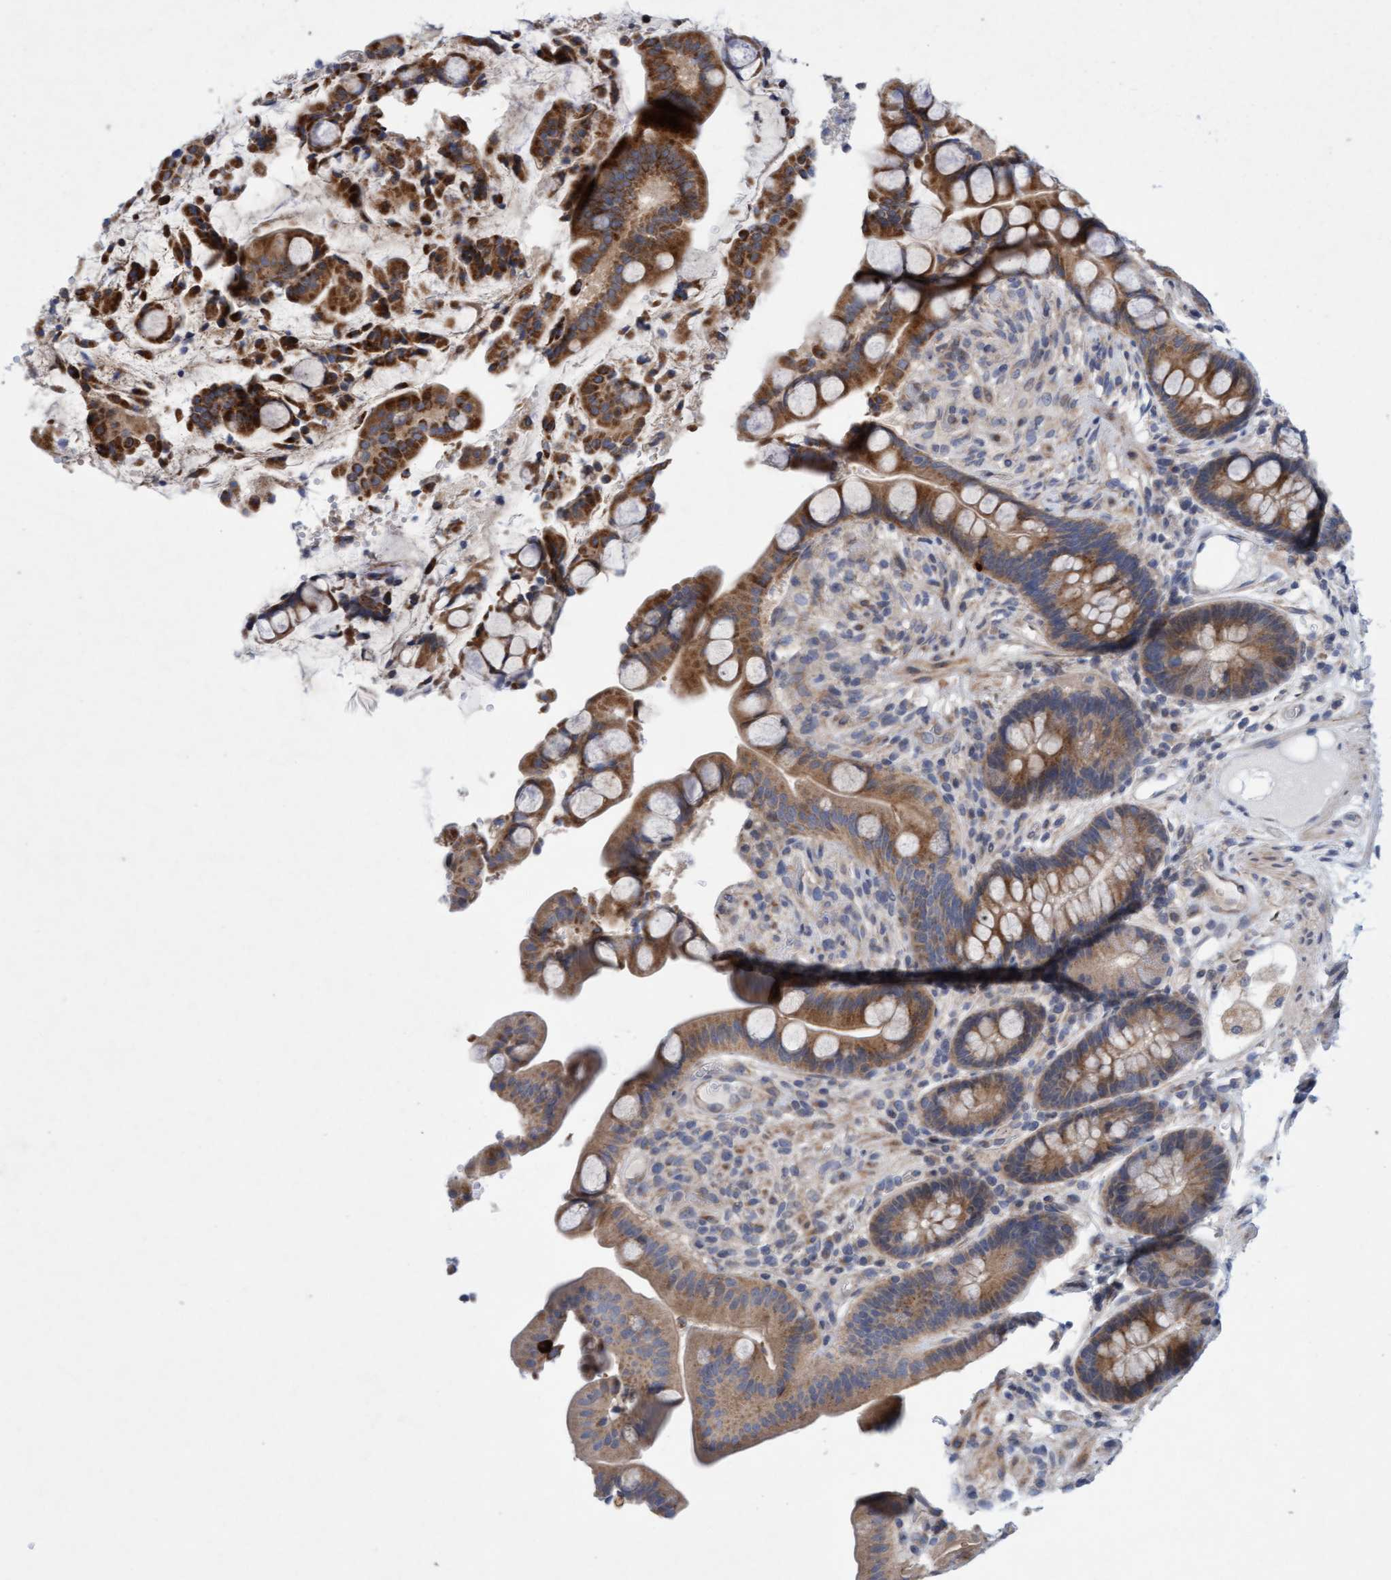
{"staining": {"intensity": "weak", "quantity": ">75%", "location": "cytoplasmic/membranous"}, "tissue": "colon", "cell_type": "Endothelial cells", "image_type": "normal", "snomed": [{"axis": "morphology", "description": "Normal tissue, NOS"}, {"axis": "topography", "description": "Colon"}], "caption": "High-magnification brightfield microscopy of benign colon stained with DAB (3,3'-diaminobenzidine) (brown) and counterstained with hematoxylin (blue). endothelial cells exhibit weak cytoplasmic/membranous positivity is identified in about>75% of cells.", "gene": "DDHD2", "patient": {"sex": "male", "age": 73}}